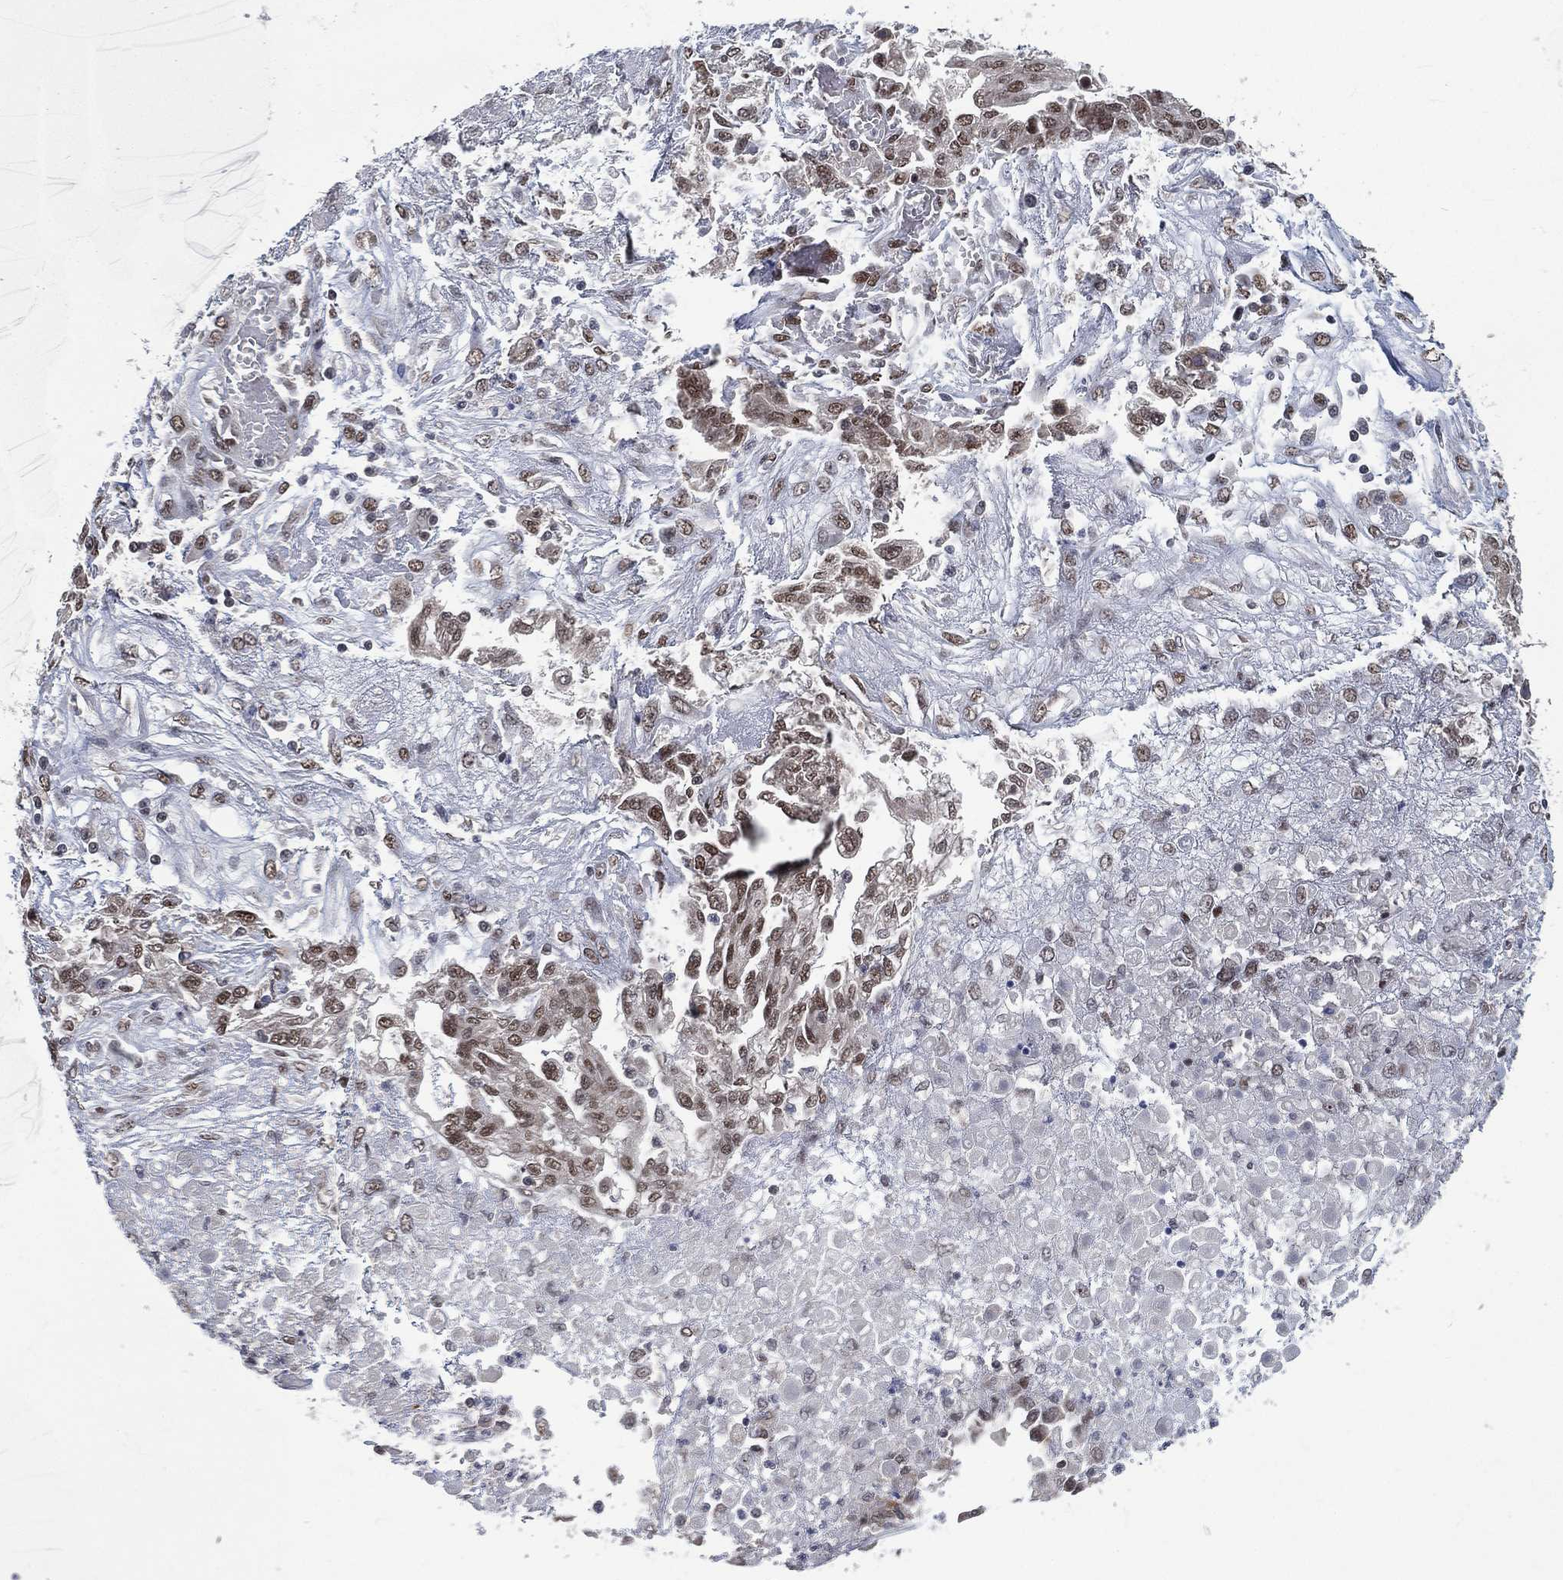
{"staining": {"intensity": "weak", "quantity": "25%-75%", "location": "nuclear"}, "tissue": "ovarian cancer", "cell_type": "Tumor cells", "image_type": "cancer", "snomed": [{"axis": "morphology", "description": "Cystadenocarcinoma, serous, NOS"}, {"axis": "topography", "description": "Ovary"}], "caption": "About 25%-75% of tumor cells in serous cystadenocarcinoma (ovarian) demonstrate weak nuclear protein positivity as visualized by brown immunohistochemical staining.", "gene": "YLPM1", "patient": {"sex": "female", "age": 67}}